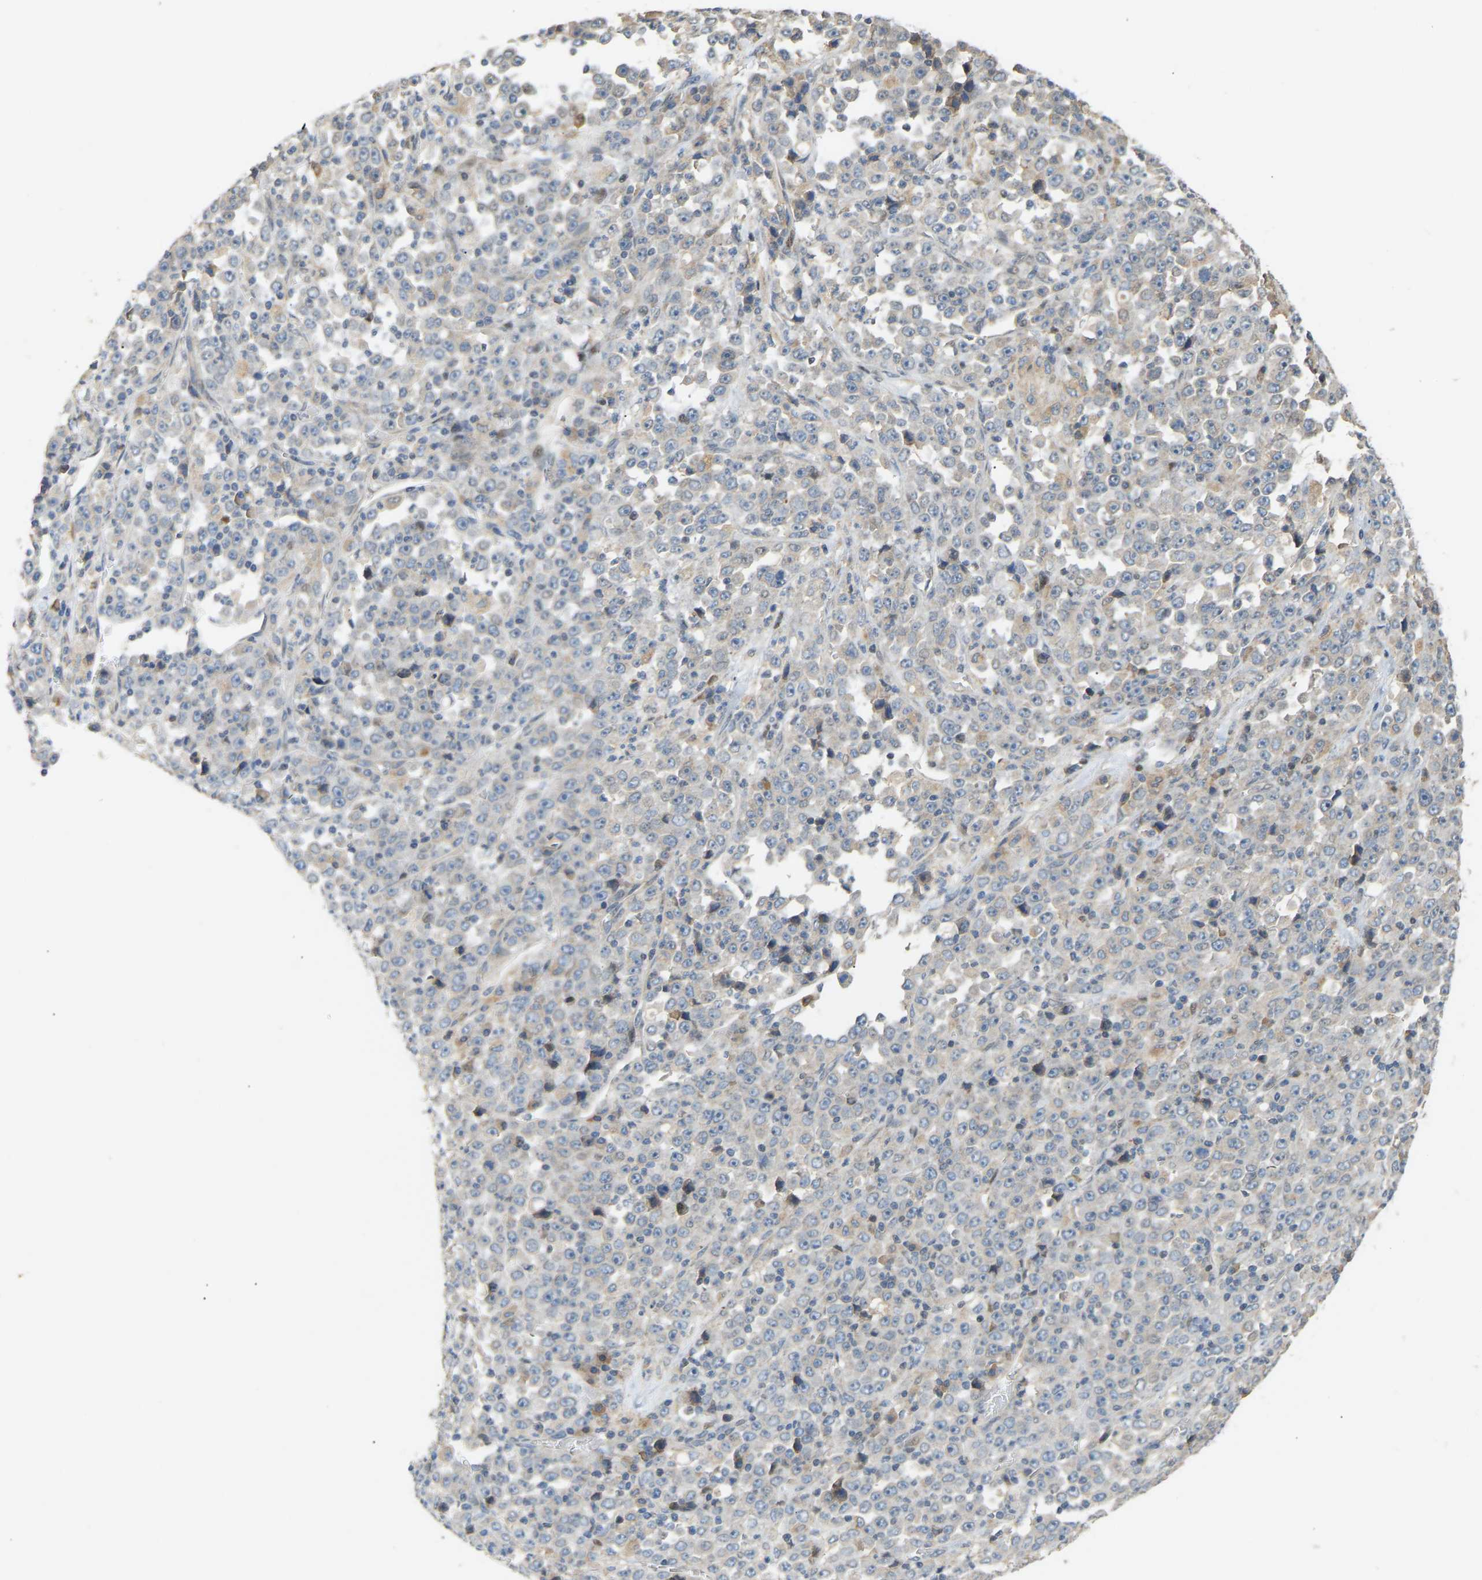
{"staining": {"intensity": "negative", "quantity": "none", "location": "none"}, "tissue": "stomach cancer", "cell_type": "Tumor cells", "image_type": "cancer", "snomed": [{"axis": "morphology", "description": "Normal tissue, NOS"}, {"axis": "morphology", "description": "Adenocarcinoma, NOS"}, {"axis": "topography", "description": "Stomach, upper"}, {"axis": "topography", "description": "Stomach"}], "caption": "Adenocarcinoma (stomach) was stained to show a protein in brown. There is no significant expression in tumor cells. (DAB (3,3'-diaminobenzidine) IHC, high magnification).", "gene": "PTPN4", "patient": {"sex": "male", "age": 59}}